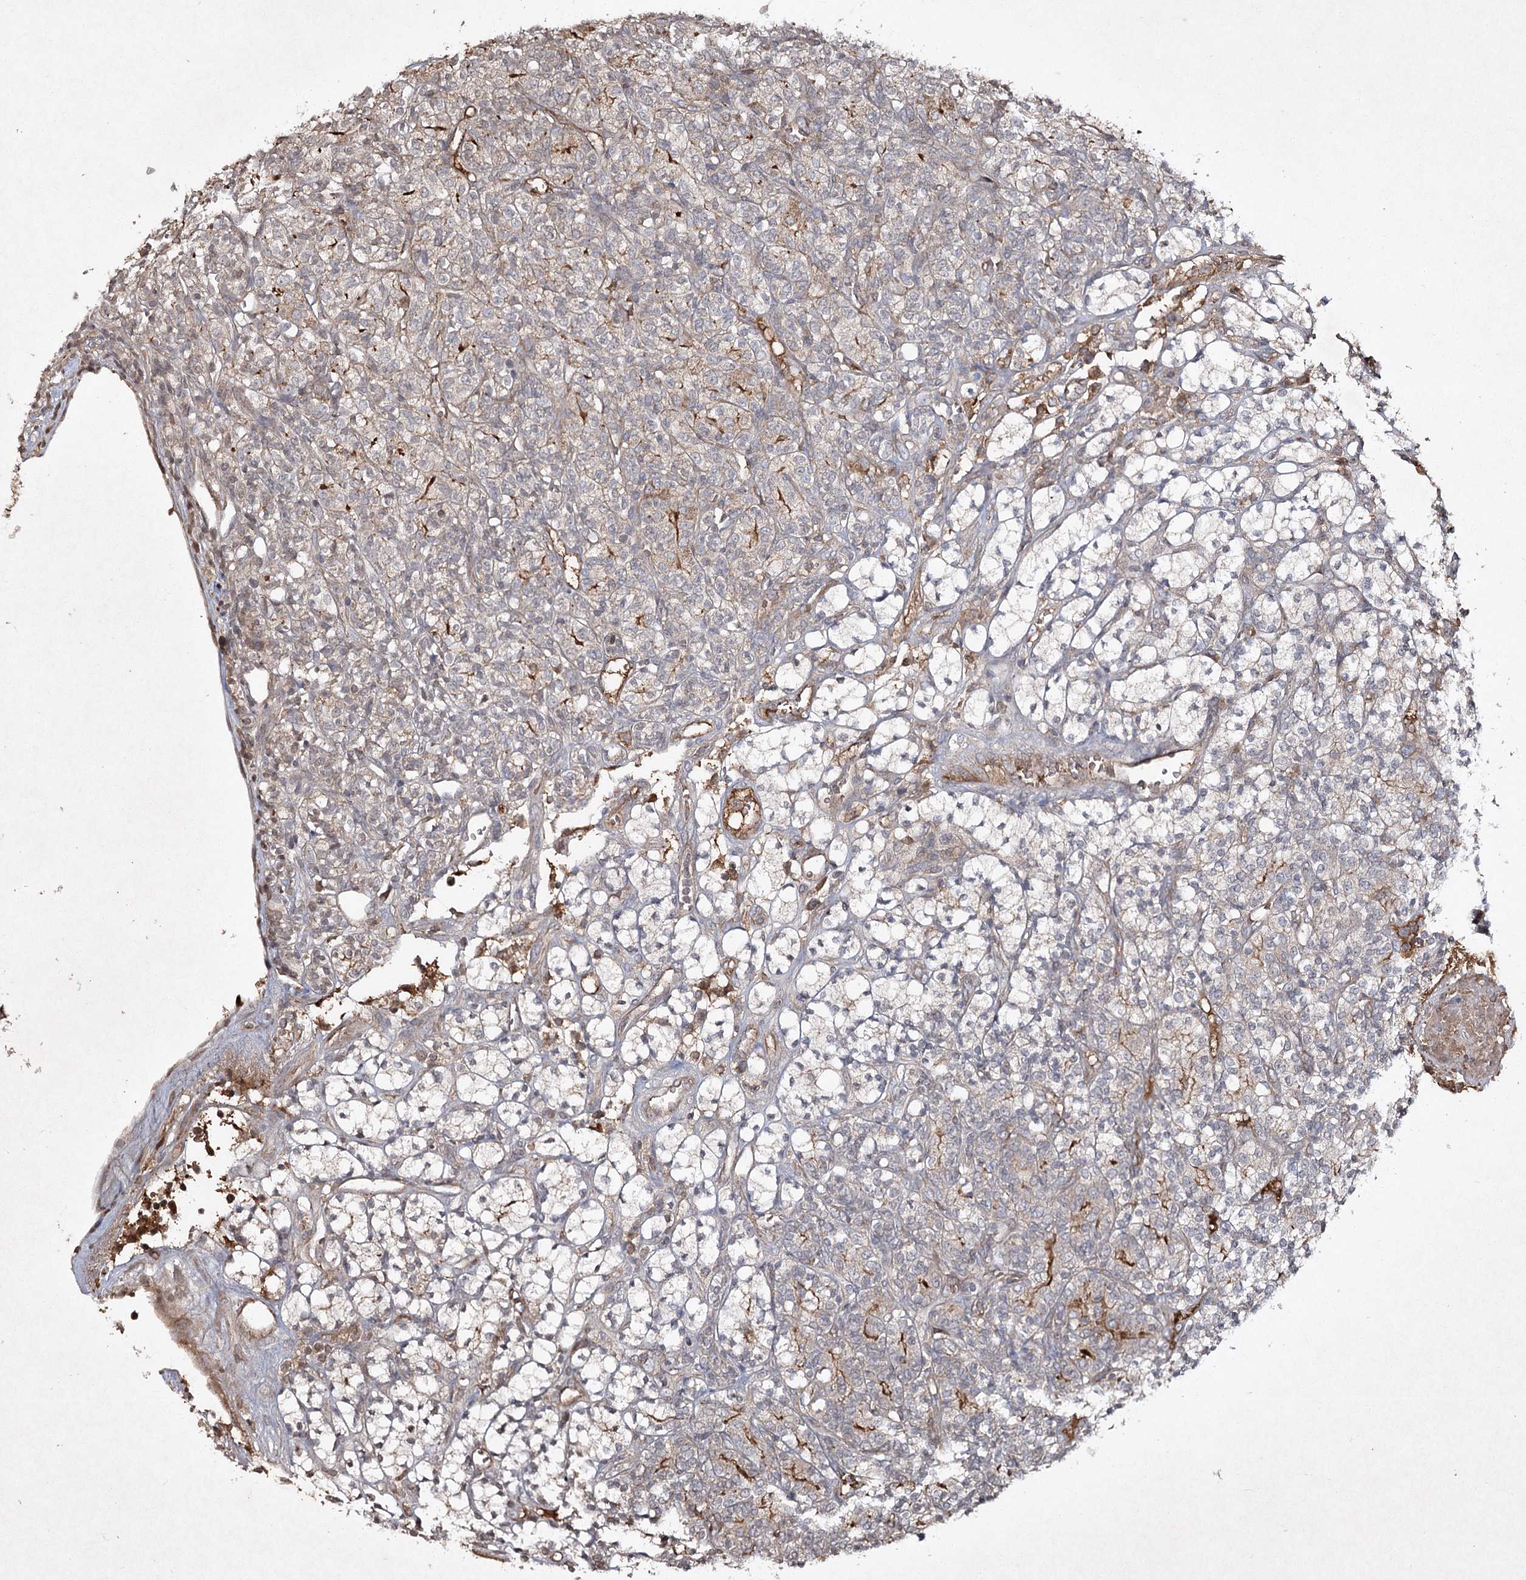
{"staining": {"intensity": "moderate", "quantity": "<25%", "location": "cytoplasmic/membranous"}, "tissue": "renal cancer", "cell_type": "Tumor cells", "image_type": "cancer", "snomed": [{"axis": "morphology", "description": "Adenocarcinoma, NOS"}, {"axis": "topography", "description": "Kidney"}], "caption": "Protein staining of renal cancer tissue displays moderate cytoplasmic/membranous positivity in about <25% of tumor cells.", "gene": "CYP2B6", "patient": {"sex": "male", "age": 77}}